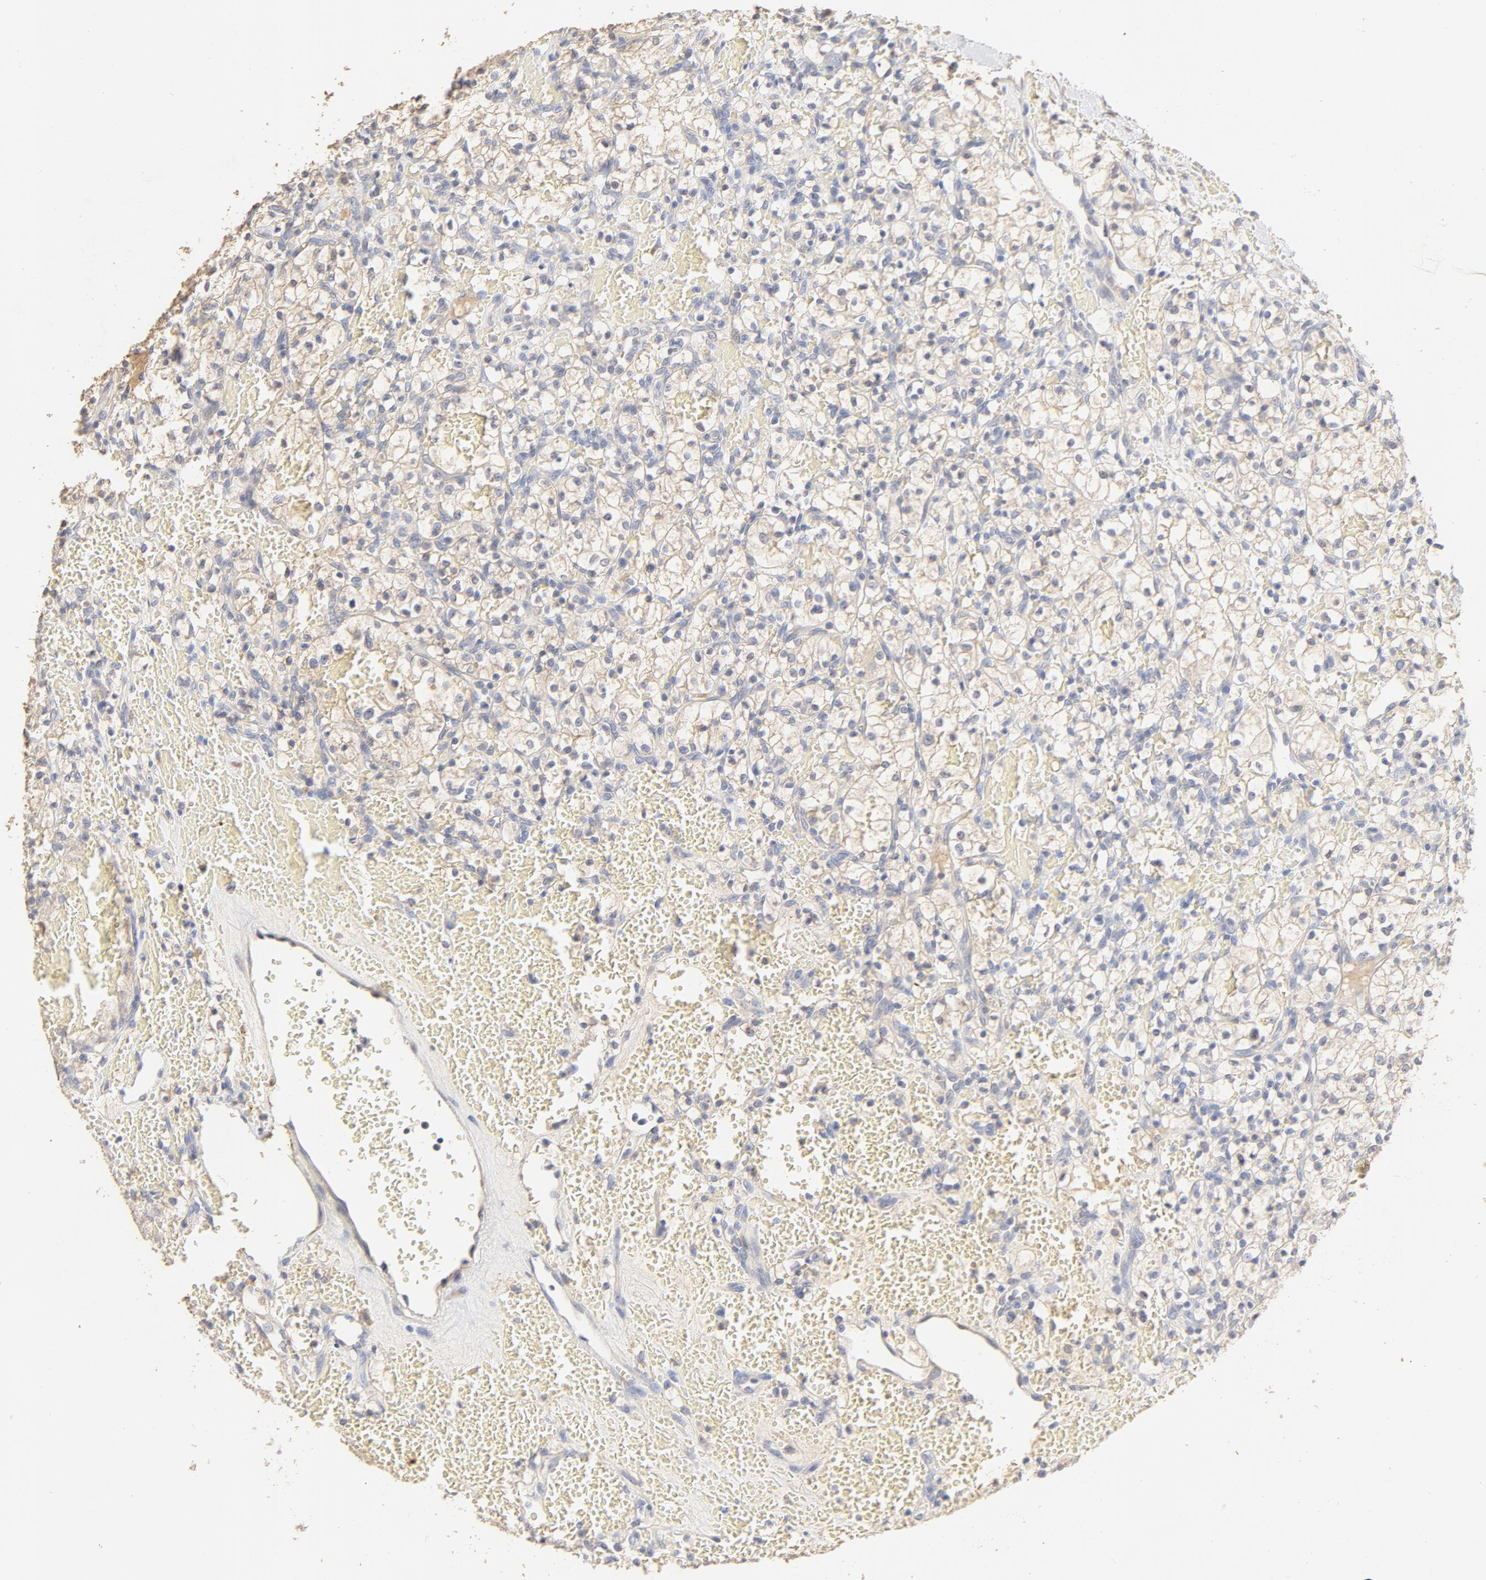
{"staining": {"intensity": "negative", "quantity": "none", "location": "none"}, "tissue": "renal cancer", "cell_type": "Tumor cells", "image_type": "cancer", "snomed": [{"axis": "morphology", "description": "Adenocarcinoma, NOS"}, {"axis": "topography", "description": "Kidney"}], "caption": "The photomicrograph shows no staining of tumor cells in adenocarcinoma (renal).", "gene": "FCGBP", "patient": {"sex": "female", "age": 60}}